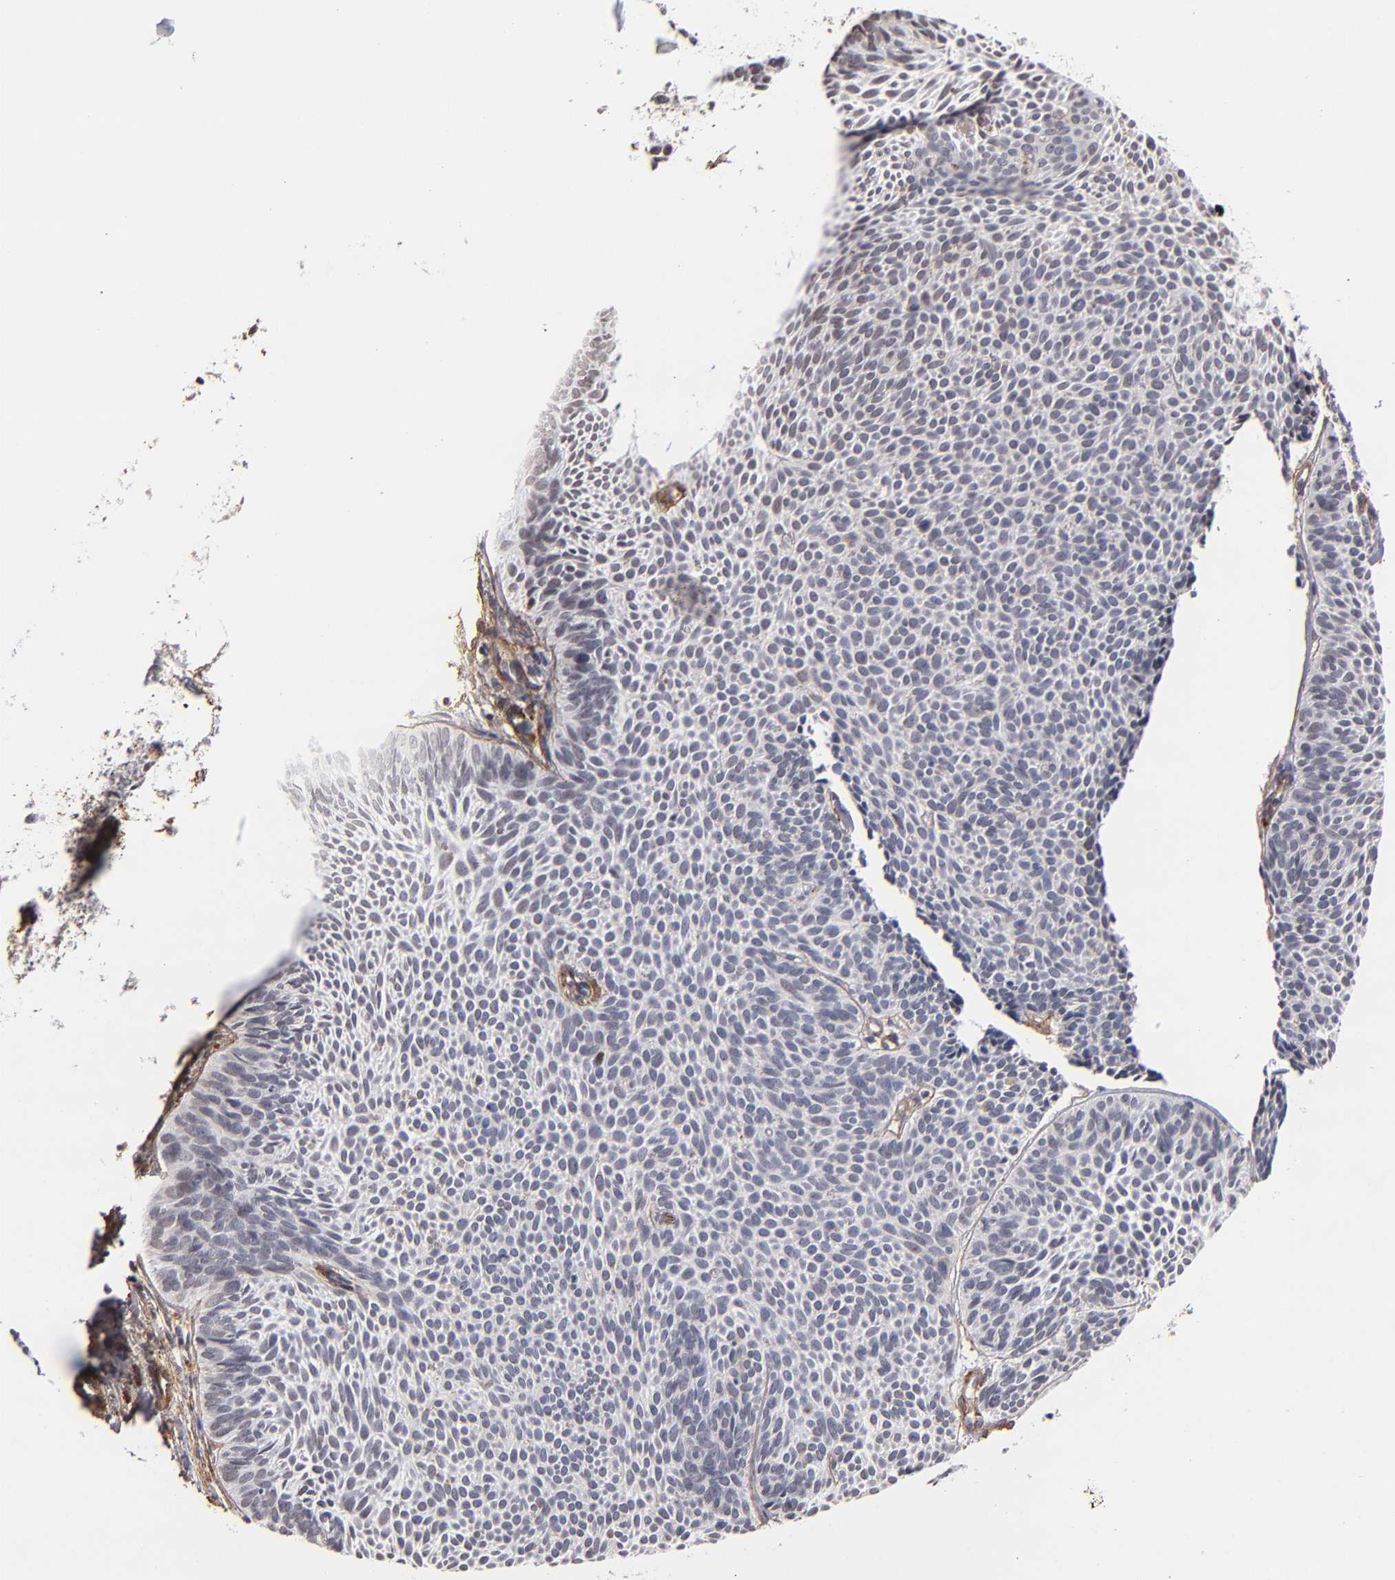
{"staining": {"intensity": "negative", "quantity": "none", "location": "none"}, "tissue": "skin cancer", "cell_type": "Tumor cells", "image_type": "cancer", "snomed": [{"axis": "morphology", "description": "Basal cell carcinoma"}, {"axis": "topography", "description": "Skin"}], "caption": "Micrograph shows no protein staining in tumor cells of skin basal cell carcinoma tissue.", "gene": "LAMC1", "patient": {"sex": "male", "age": 84}}